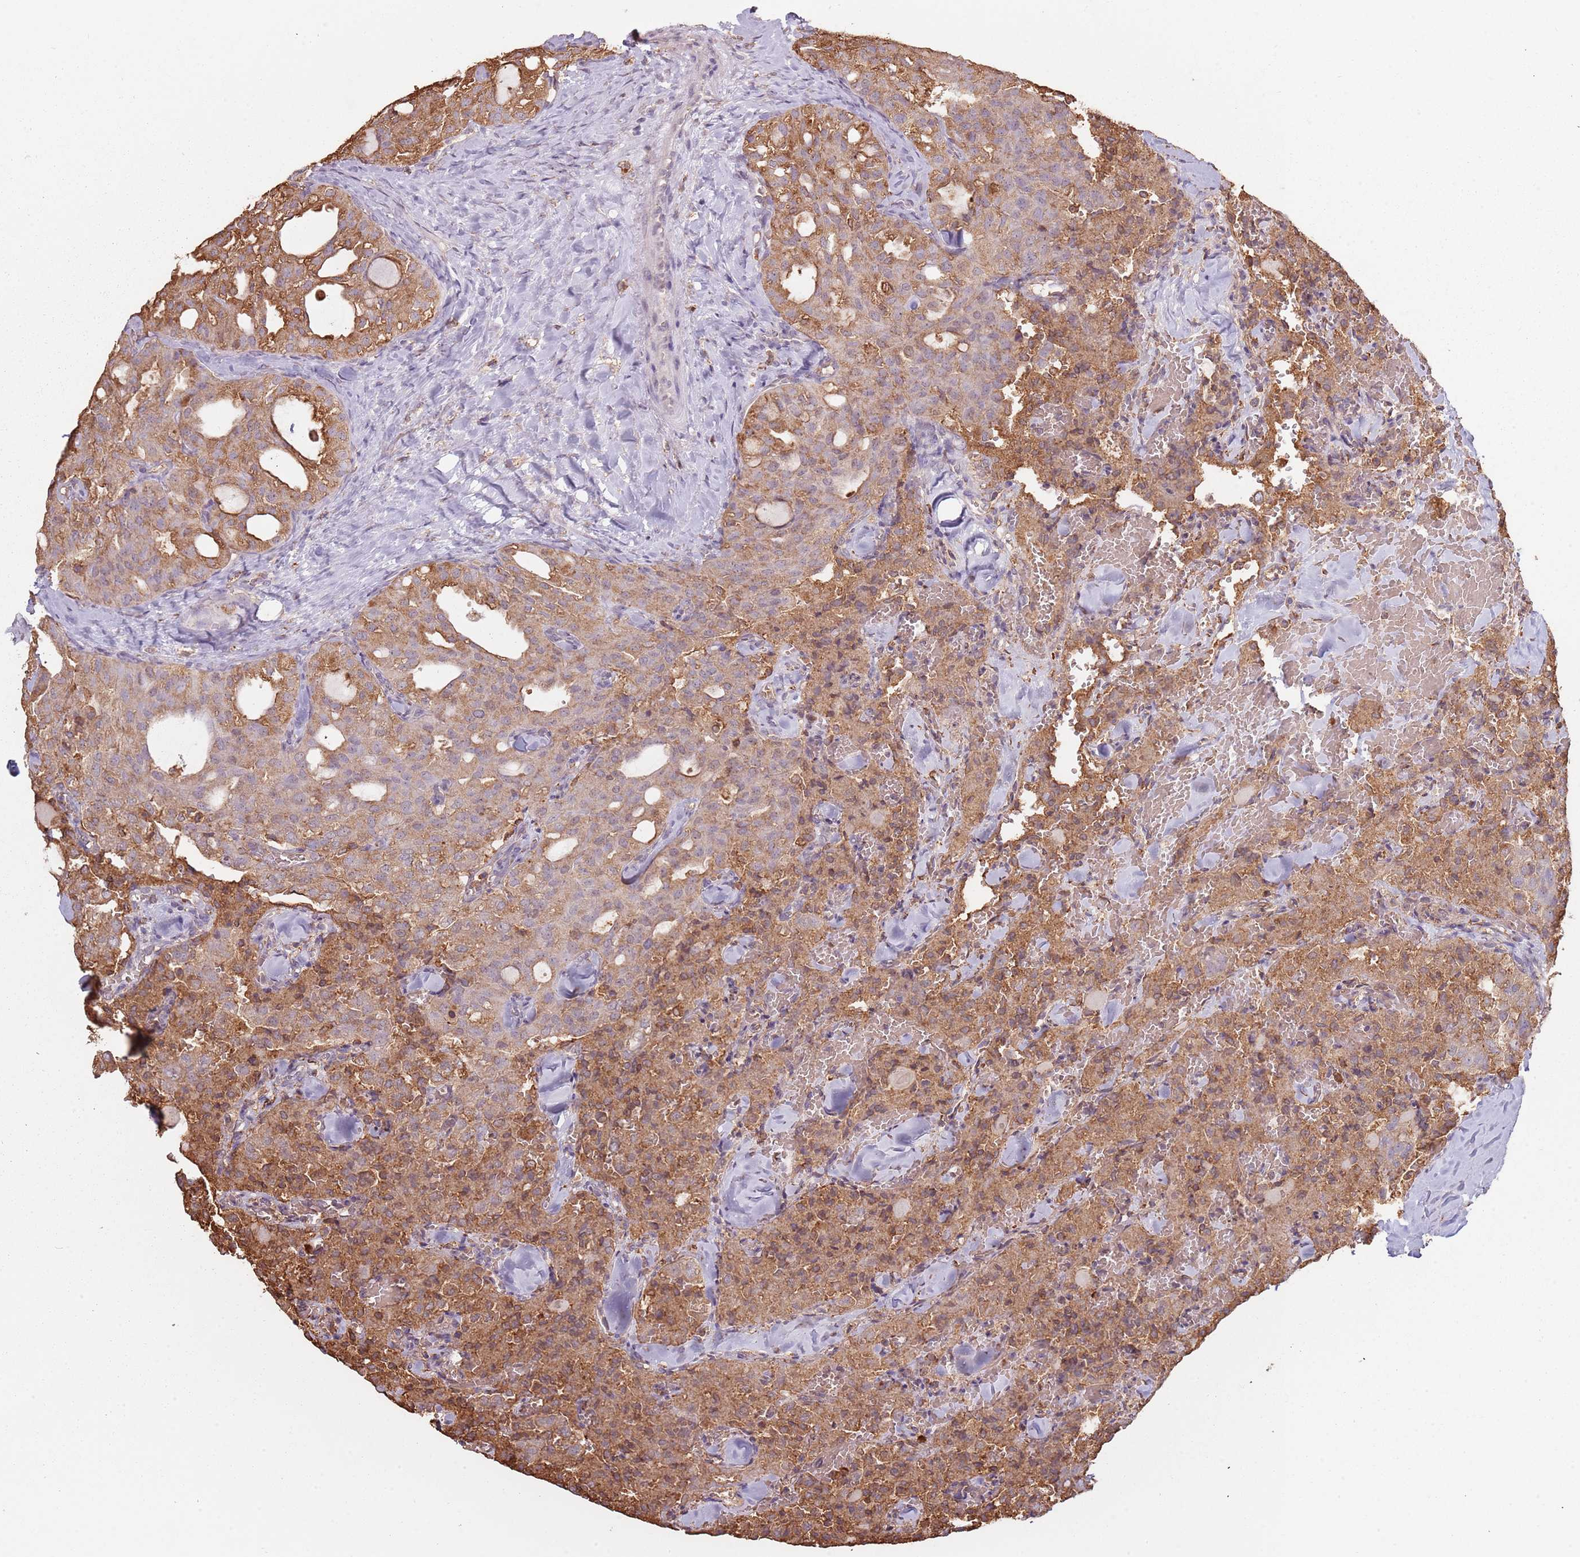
{"staining": {"intensity": "moderate", "quantity": "25%-75%", "location": "cytoplasmic/membranous"}, "tissue": "thyroid cancer", "cell_type": "Tumor cells", "image_type": "cancer", "snomed": [{"axis": "morphology", "description": "Follicular adenoma carcinoma, NOS"}, {"axis": "topography", "description": "Thyroid gland"}], "caption": "Immunohistochemical staining of human thyroid follicular adenoma carcinoma demonstrates medium levels of moderate cytoplasmic/membranous staining in approximately 25%-75% of tumor cells. The staining was performed using DAB to visualize the protein expression in brown, while the nuclei were stained in blue with hematoxylin (Magnification: 20x).", "gene": "ATOSB", "patient": {"sex": "male", "age": 75}}